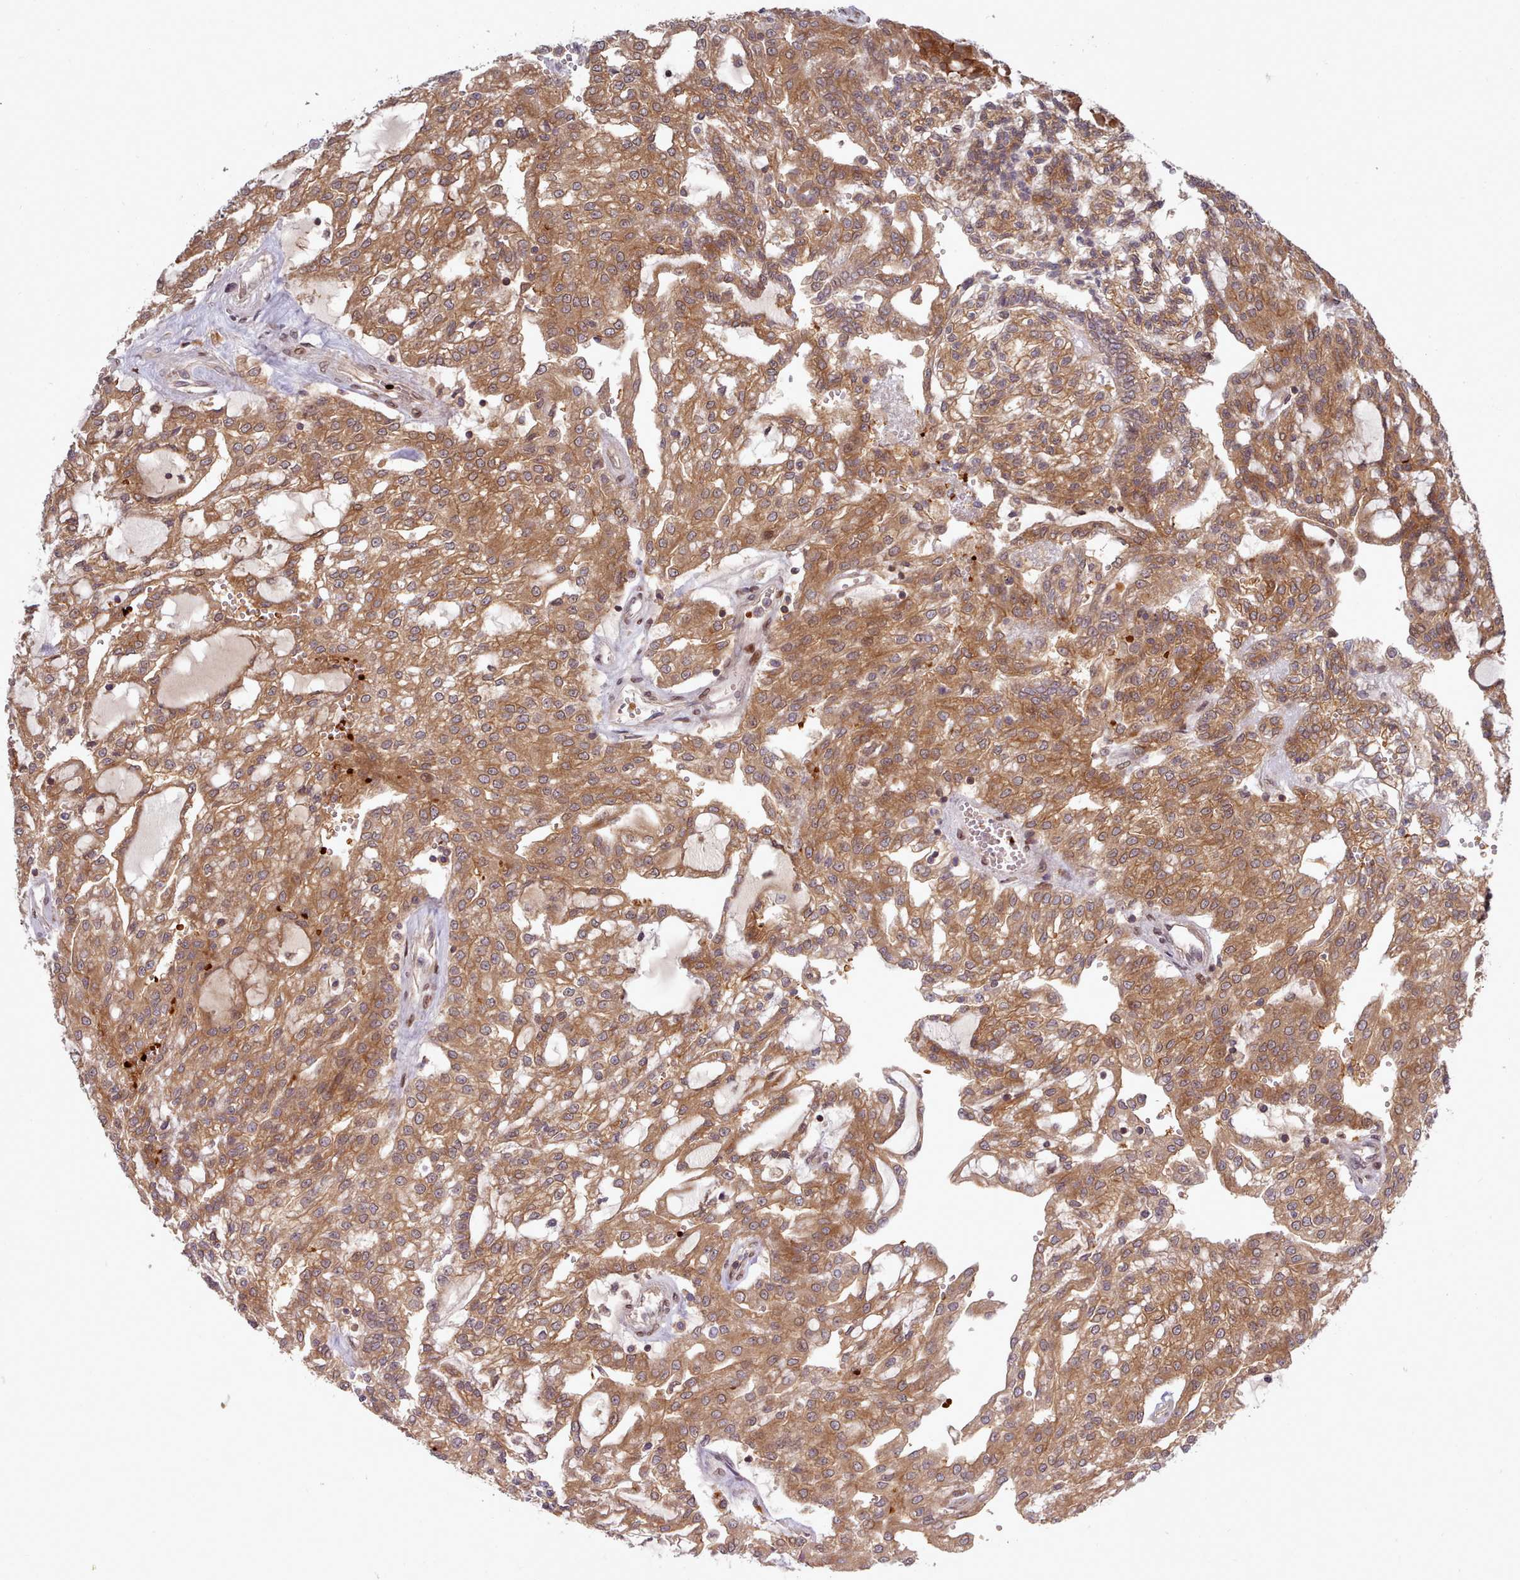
{"staining": {"intensity": "moderate", "quantity": ">75%", "location": "cytoplasmic/membranous"}, "tissue": "renal cancer", "cell_type": "Tumor cells", "image_type": "cancer", "snomed": [{"axis": "morphology", "description": "Adenocarcinoma, NOS"}, {"axis": "topography", "description": "Kidney"}], "caption": "Protein expression analysis of renal adenocarcinoma demonstrates moderate cytoplasmic/membranous positivity in approximately >75% of tumor cells. The staining was performed using DAB to visualize the protein expression in brown, while the nuclei were stained in blue with hematoxylin (Magnification: 20x).", "gene": "UBE2G1", "patient": {"sex": "male", "age": 63}}